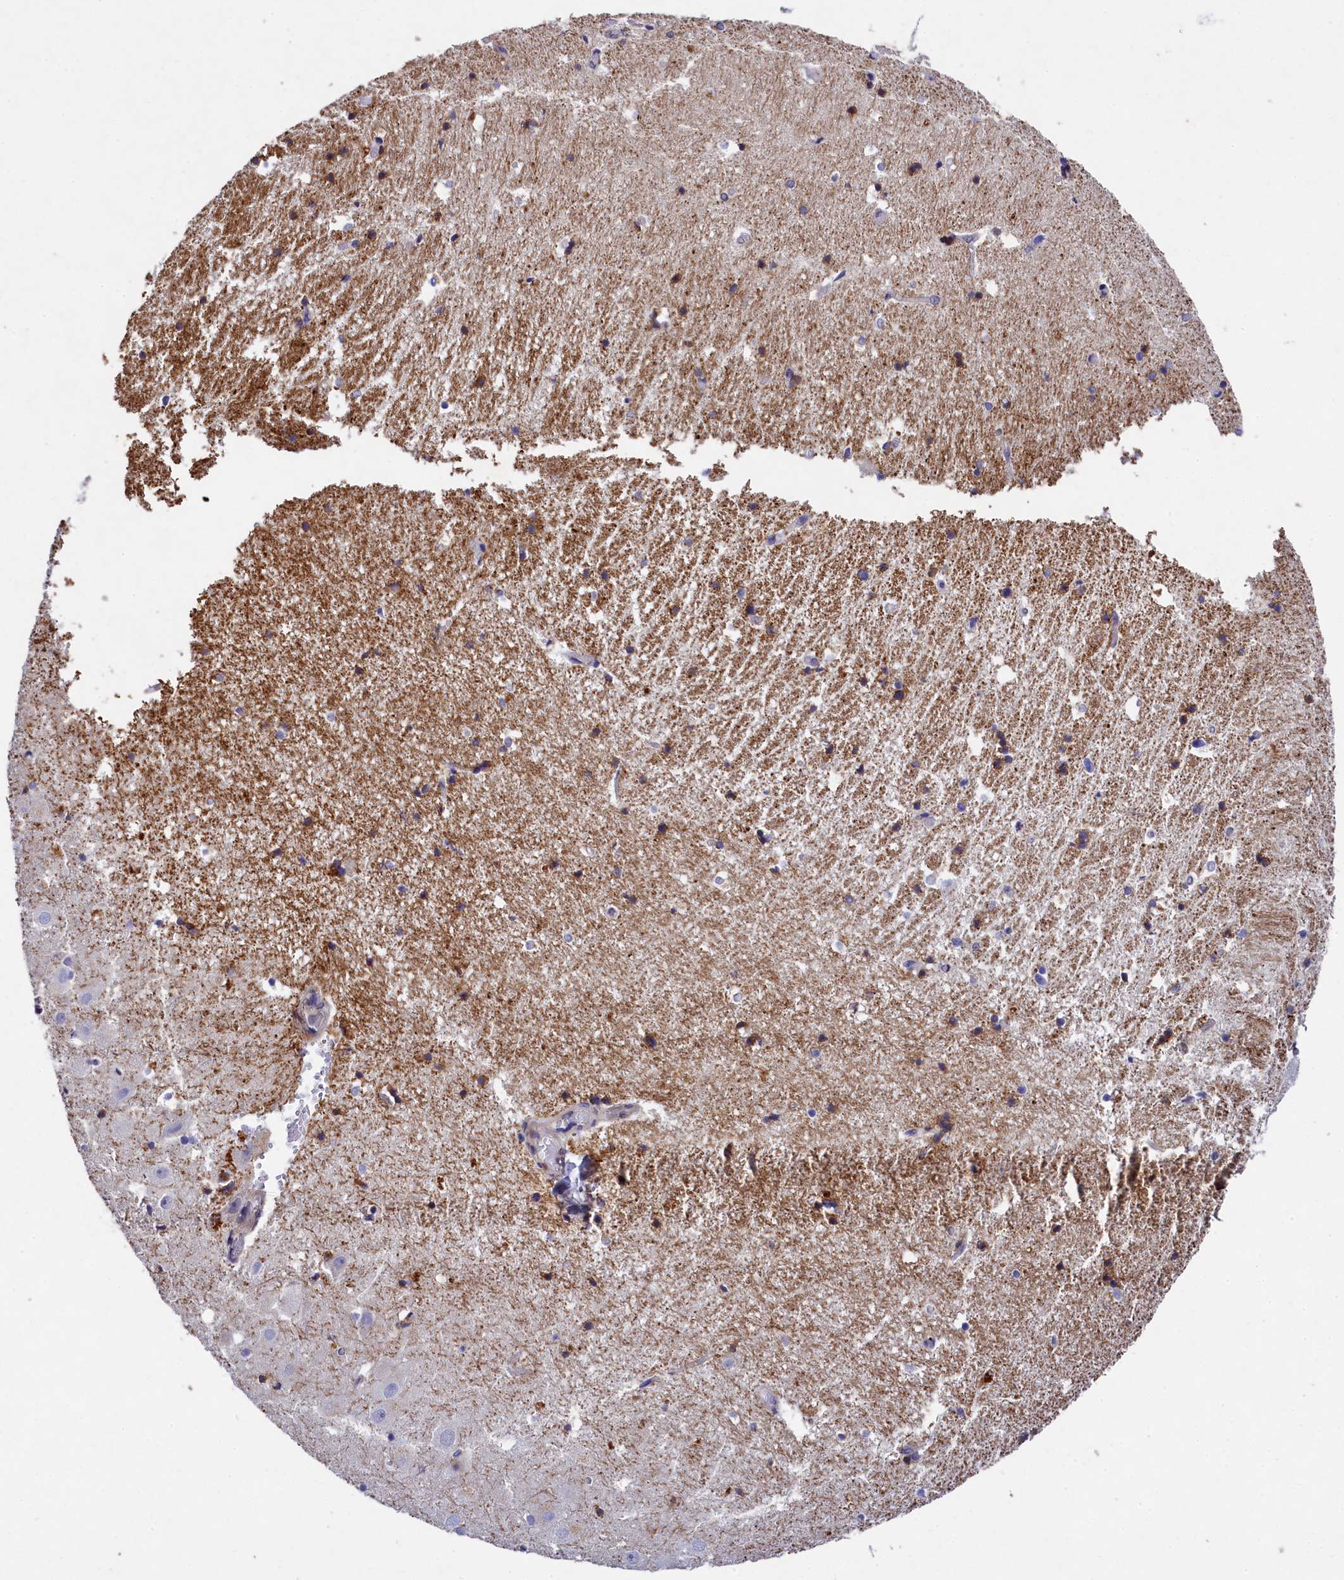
{"staining": {"intensity": "moderate", "quantity": "<25%", "location": "cytoplasmic/membranous"}, "tissue": "hippocampus", "cell_type": "Glial cells", "image_type": "normal", "snomed": [{"axis": "morphology", "description": "Normal tissue, NOS"}, {"axis": "topography", "description": "Hippocampus"}], "caption": "Immunohistochemistry (IHC) staining of normal hippocampus, which demonstrates low levels of moderate cytoplasmic/membranous positivity in approximately <25% of glial cells indicating moderate cytoplasmic/membranous protein staining. The staining was performed using DAB (brown) for protein detection and nuclei were counterstained in hematoxylin (blue).", "gene": "TGDS", "patient": {"sex": "female", "age": 52}}